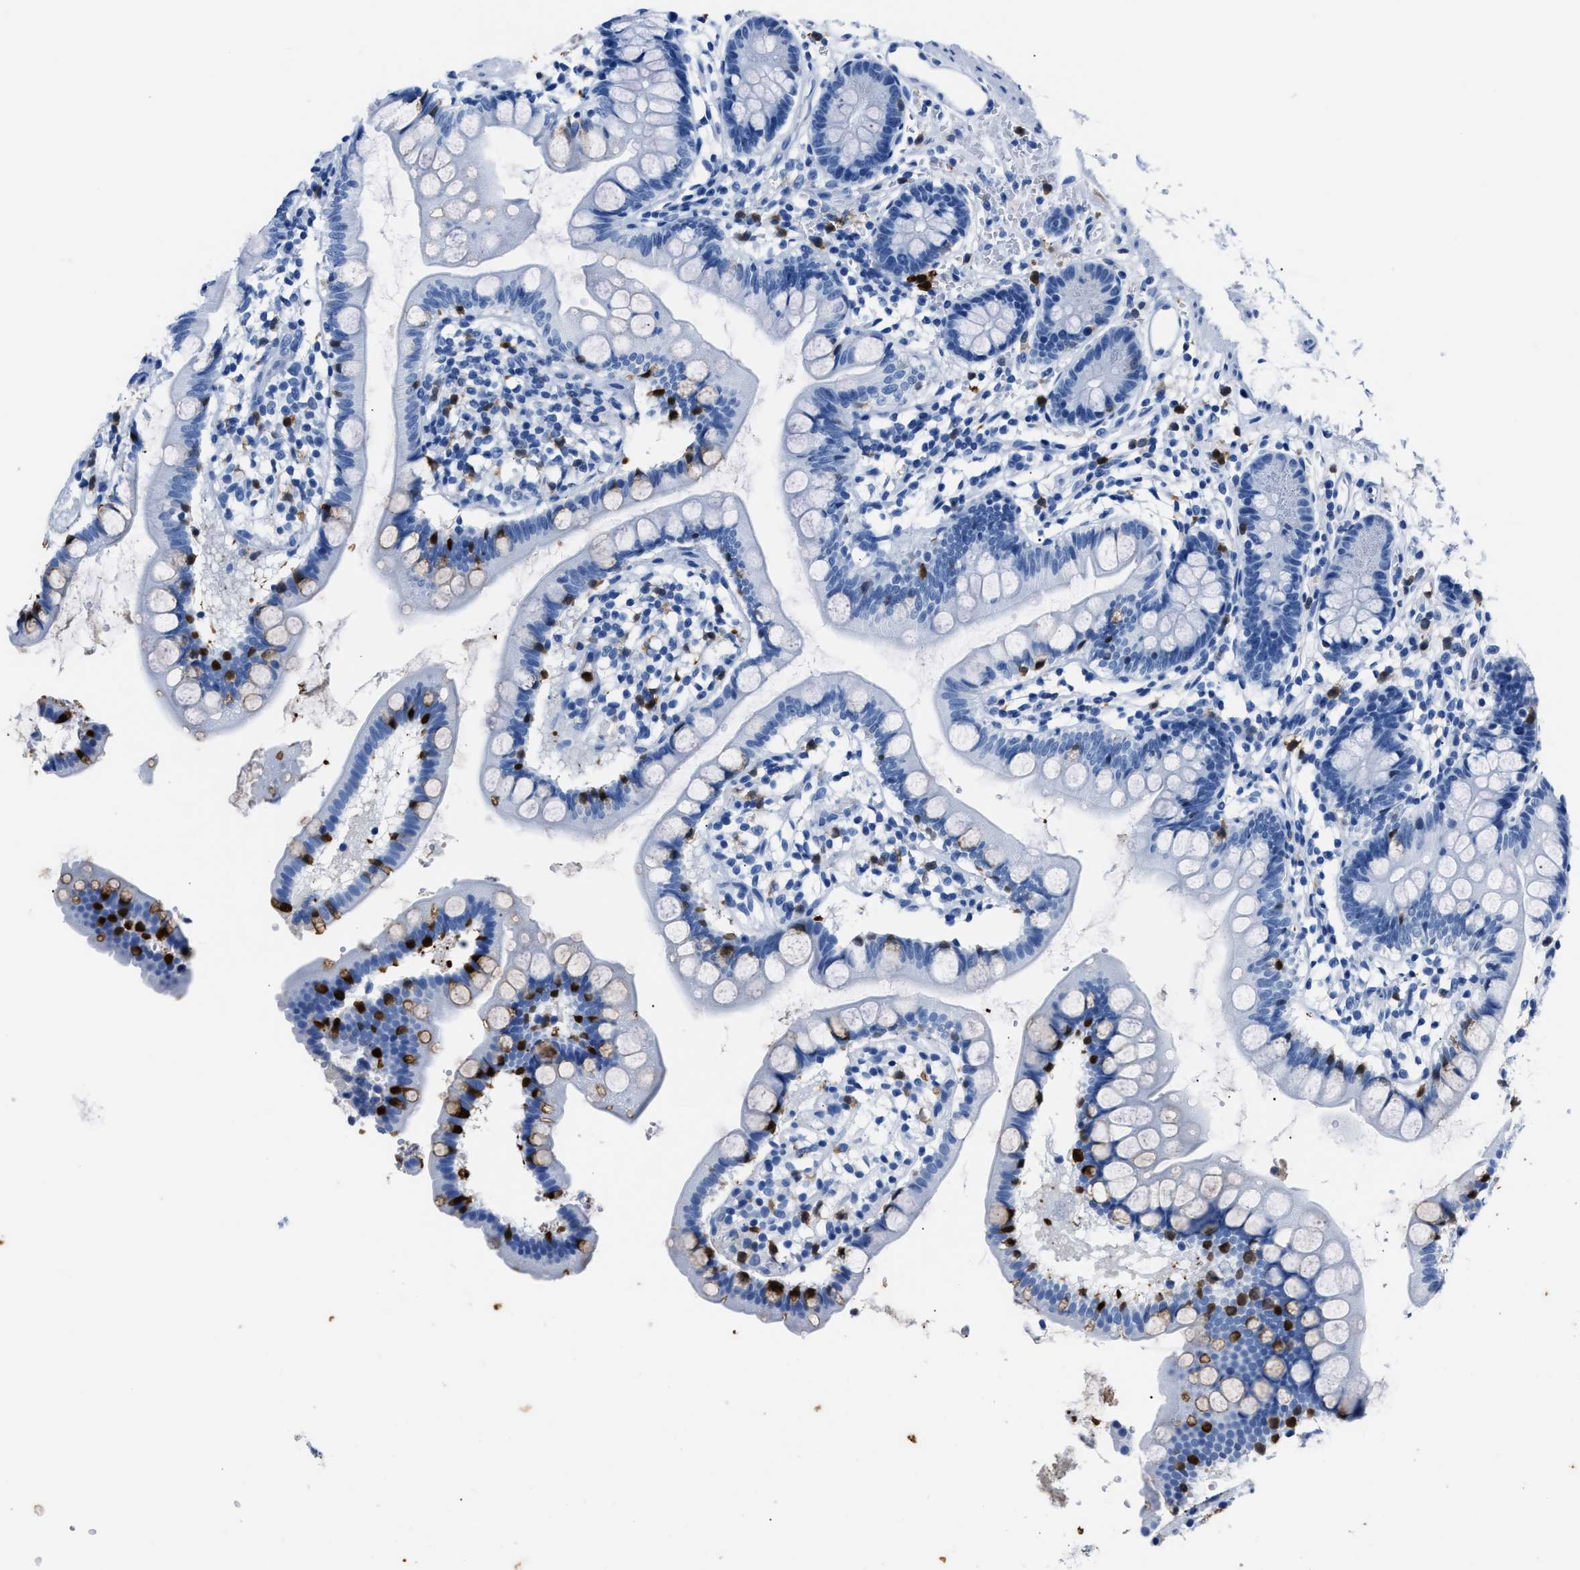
{"staining": {"intensity": "strong", "quantity": "<25%", "location": "cytoplasmic/membranous"}, "tissue": "small intestine", "cell_type": "Glandular cells", "image_type": "normal", "snomed": [{"axis": "morphology", "description": "Normal tissue, NOS"}, {"axis": "topography", "description": "Small intestine"}], "caption": "Protein expression analysis of normal small intestine displays strong cytoplasmic/membranous staining in about <25% of glandular cells. (DAB = brown stain, brightfield microscopy at high magnification).", "gene": "S100P", "patient": {"sex": "female", "age": 84}}